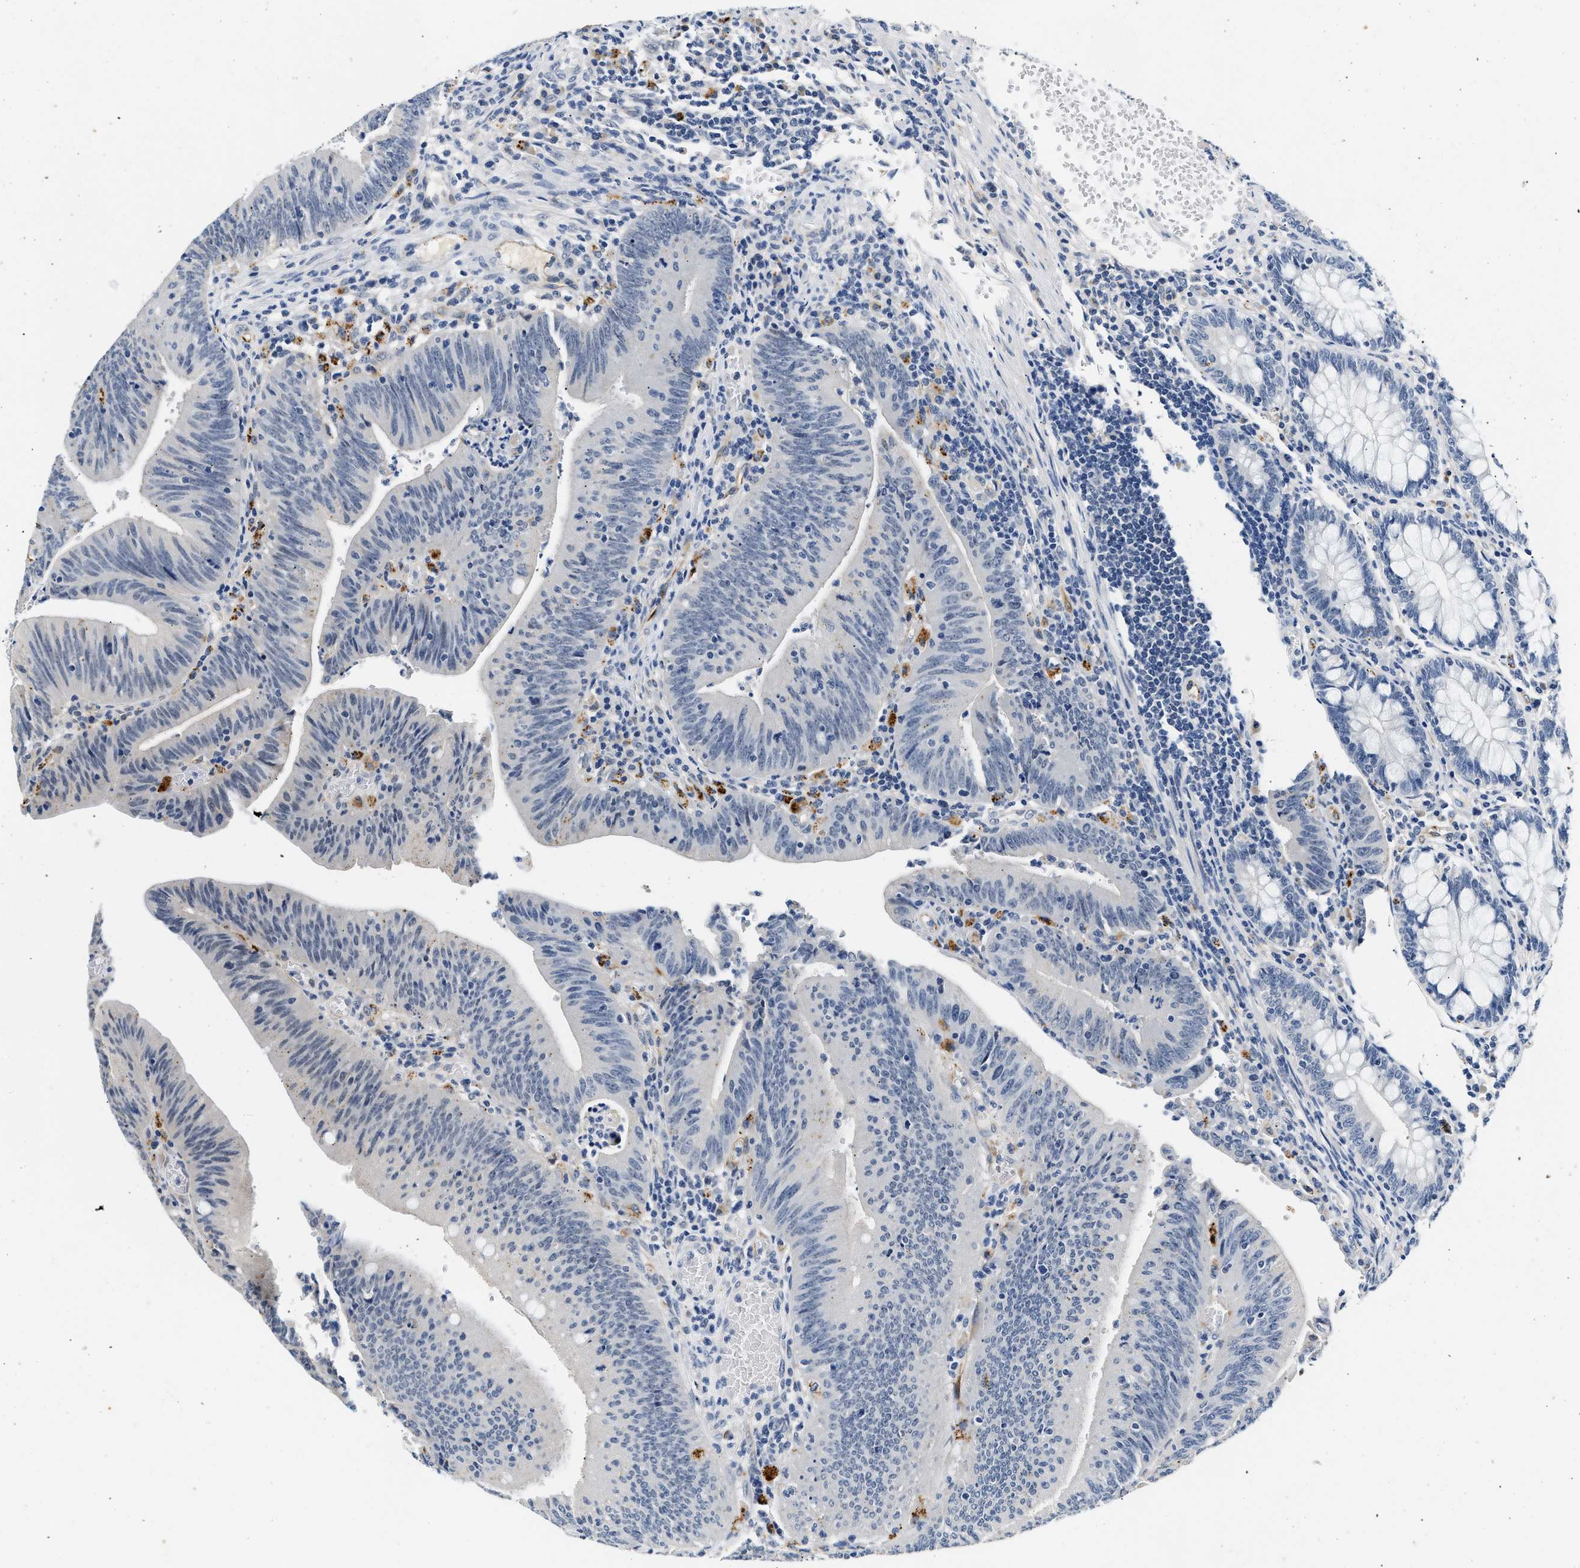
{"staining": {"intensity": "negative", "quantity": "none", "location": "none"}, "tissue": "colorectal cancer", "cell_type": "Tumor cells", "image_type": "cancer", "snomed": [{"axis": "morphology", "description": "Normal tissue, NOS"}, {"axis": "morphology", "description": "Adenocarcinoma, NOS"}, {"axis": "topography", "description": "Rectum"}], "caption": "Histopathology image shows no significant protein expression in tumor cells of adenocarcinoma (colorectal).", "gene": "MED22", "patient": {"sex": "female", "age": 66}}